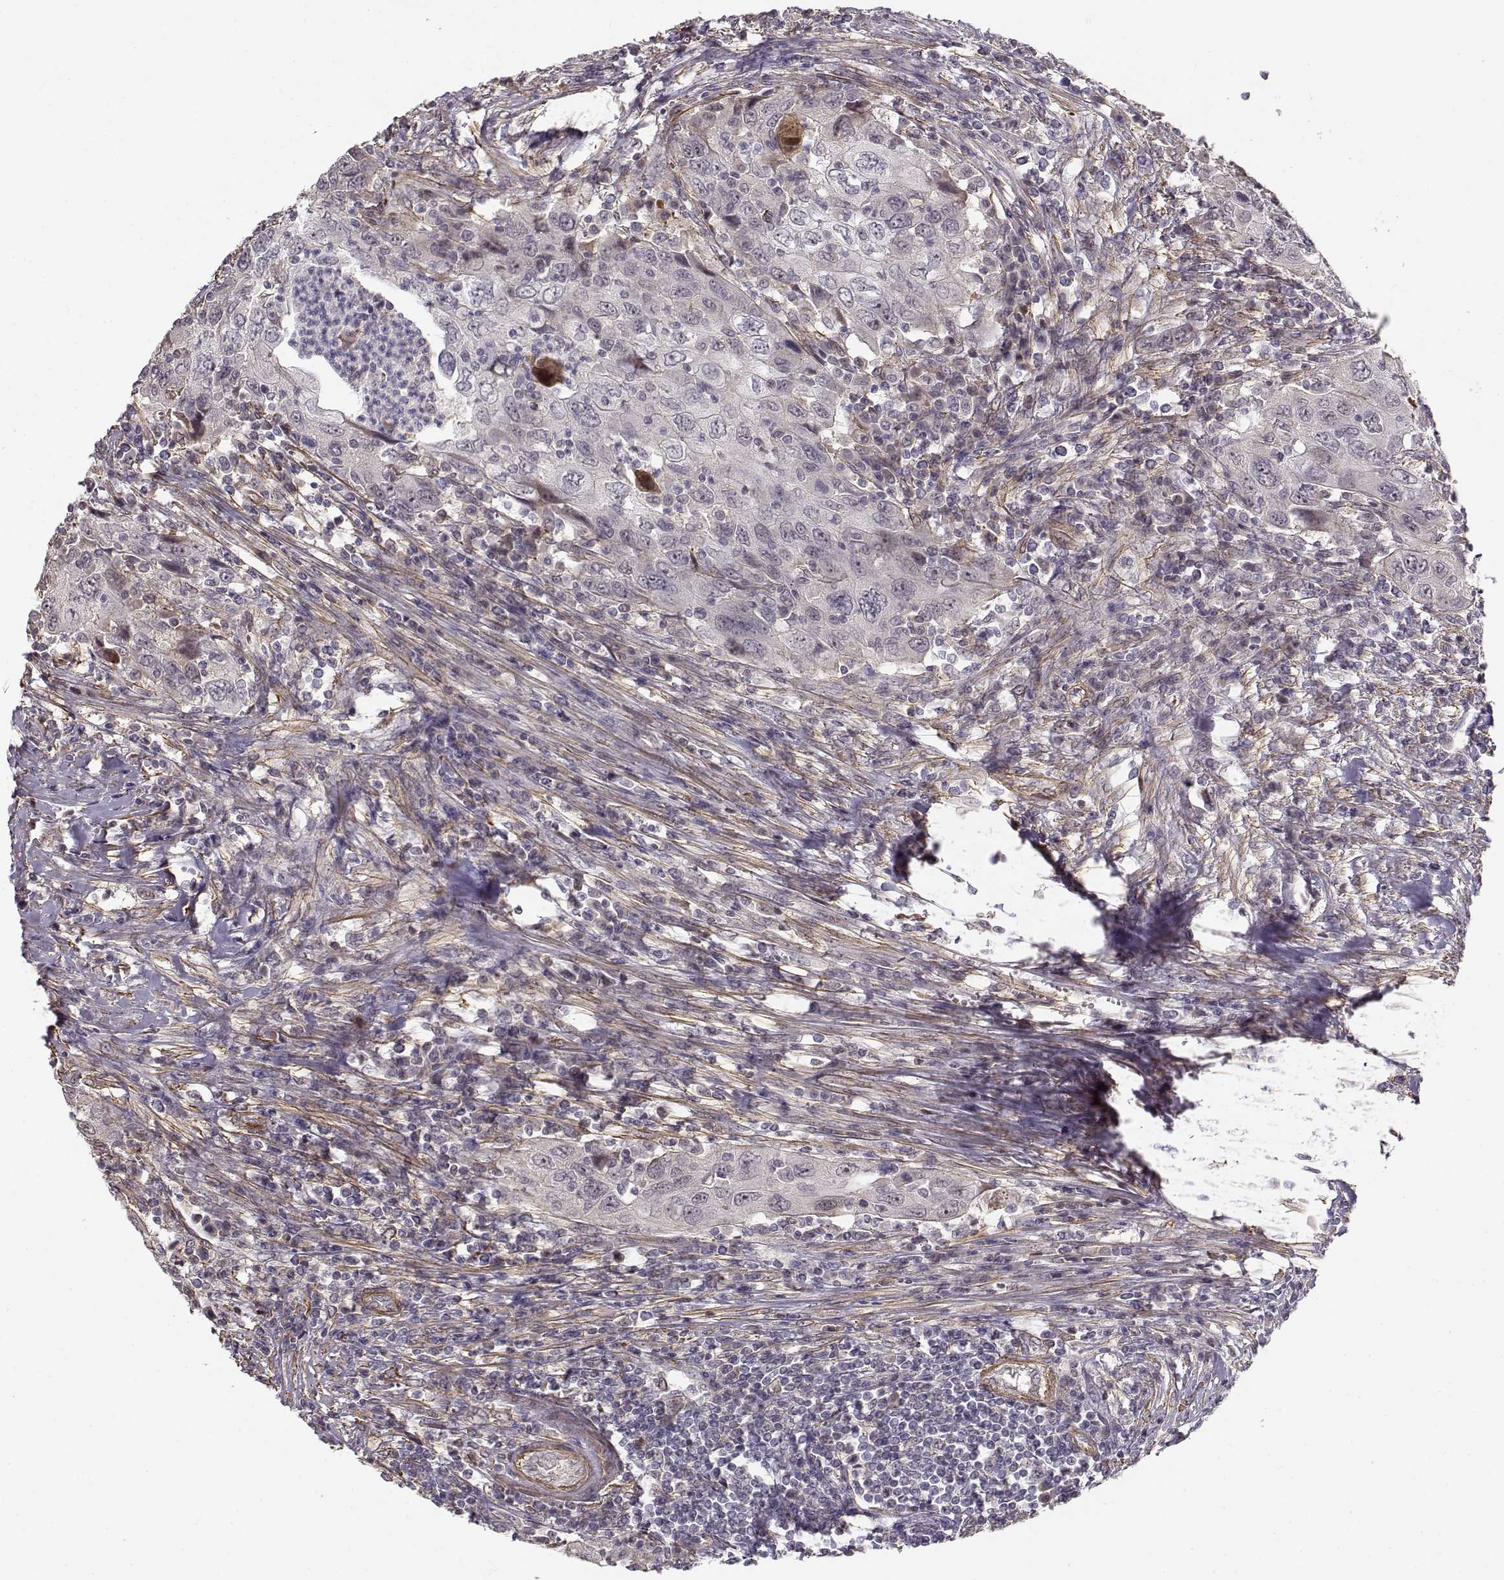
{"staining": {"intensity": "negative", "quantity": "none", "location": "none"}, "tissue": "urothelial cancer", "cell_type": "Tumor cells", "image_type": "cancer", "snomed": [{"axis": "morphology", "description": "Urothelial carcinoma, High grade"}, {"axis": "topography", "description": "Urinary bladder"}], "caption": "DAB immunohistochemical staining of urothelial cancer shows no significant staining in tumor cells.", "gene": "RGS9BP", "patient": {"sex": "male", "age": 76}}